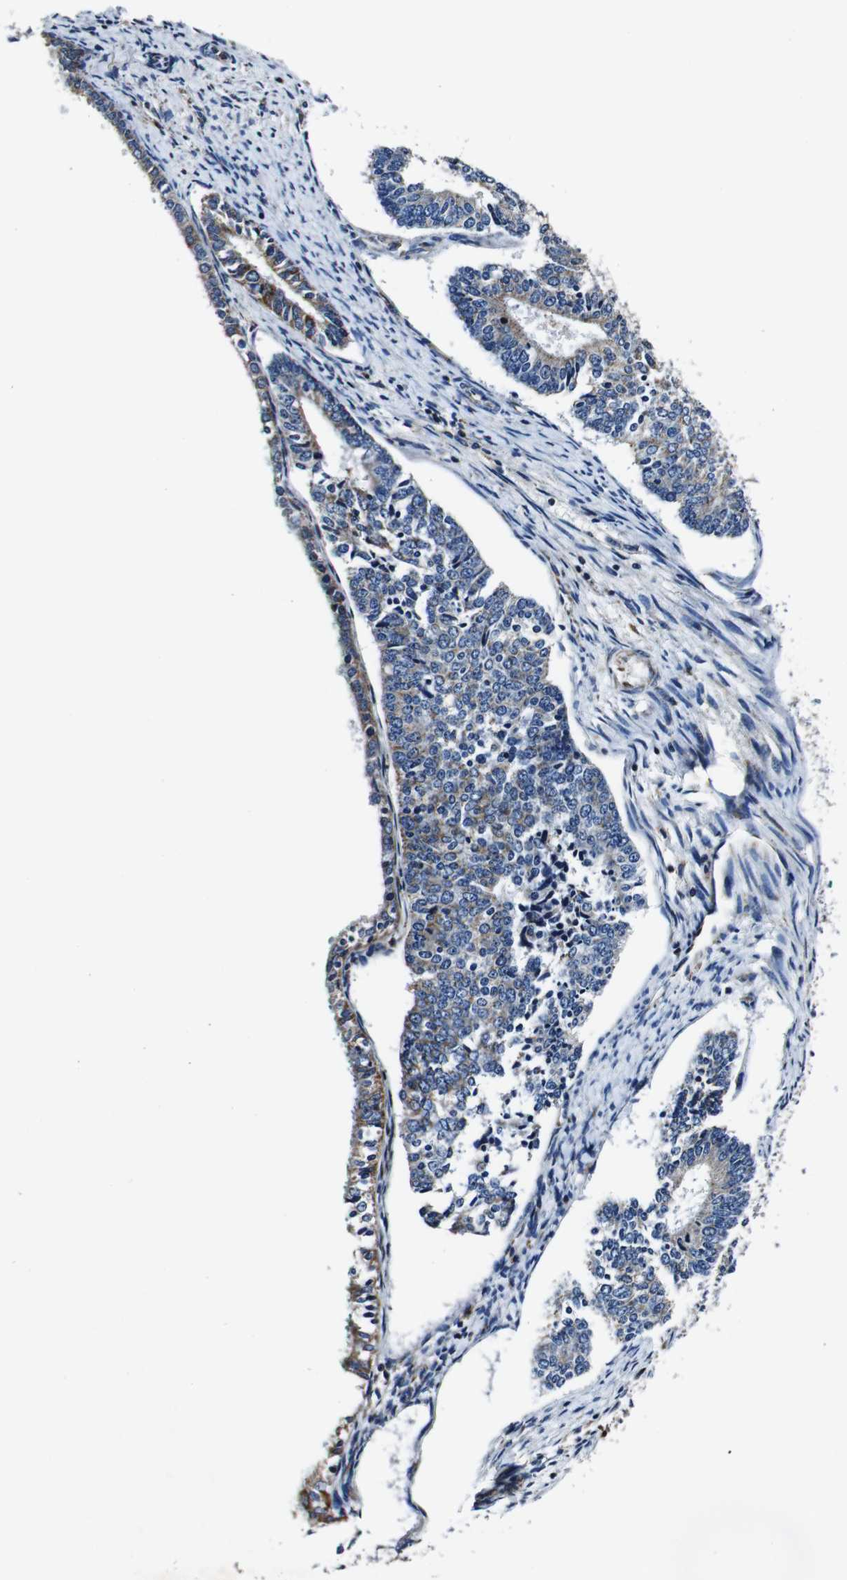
{"staining": {"intensity": "moderate", "quantity": "<25%", "location": "cytoplasmic/membranous"}, "tissue": "endometrial cancer", "cell_type": "Tumor cells", "image_type": "cancer", "snomed": [{"axis": "morphology", "description": "Adenocarcinoma, NOS"}, {"axis": "topography", "description": "Endometrium"}], "caption": "Immunohistochemical staining of human endometrial cancer displays moderate cytoplasmic/membranous protein staining in about <25% of tumor cells. (brown staining indicates protein expression, while blue staining denotes nuclei).", "gene": "HK1", "patient": {"sex": "female", "age": 70}}